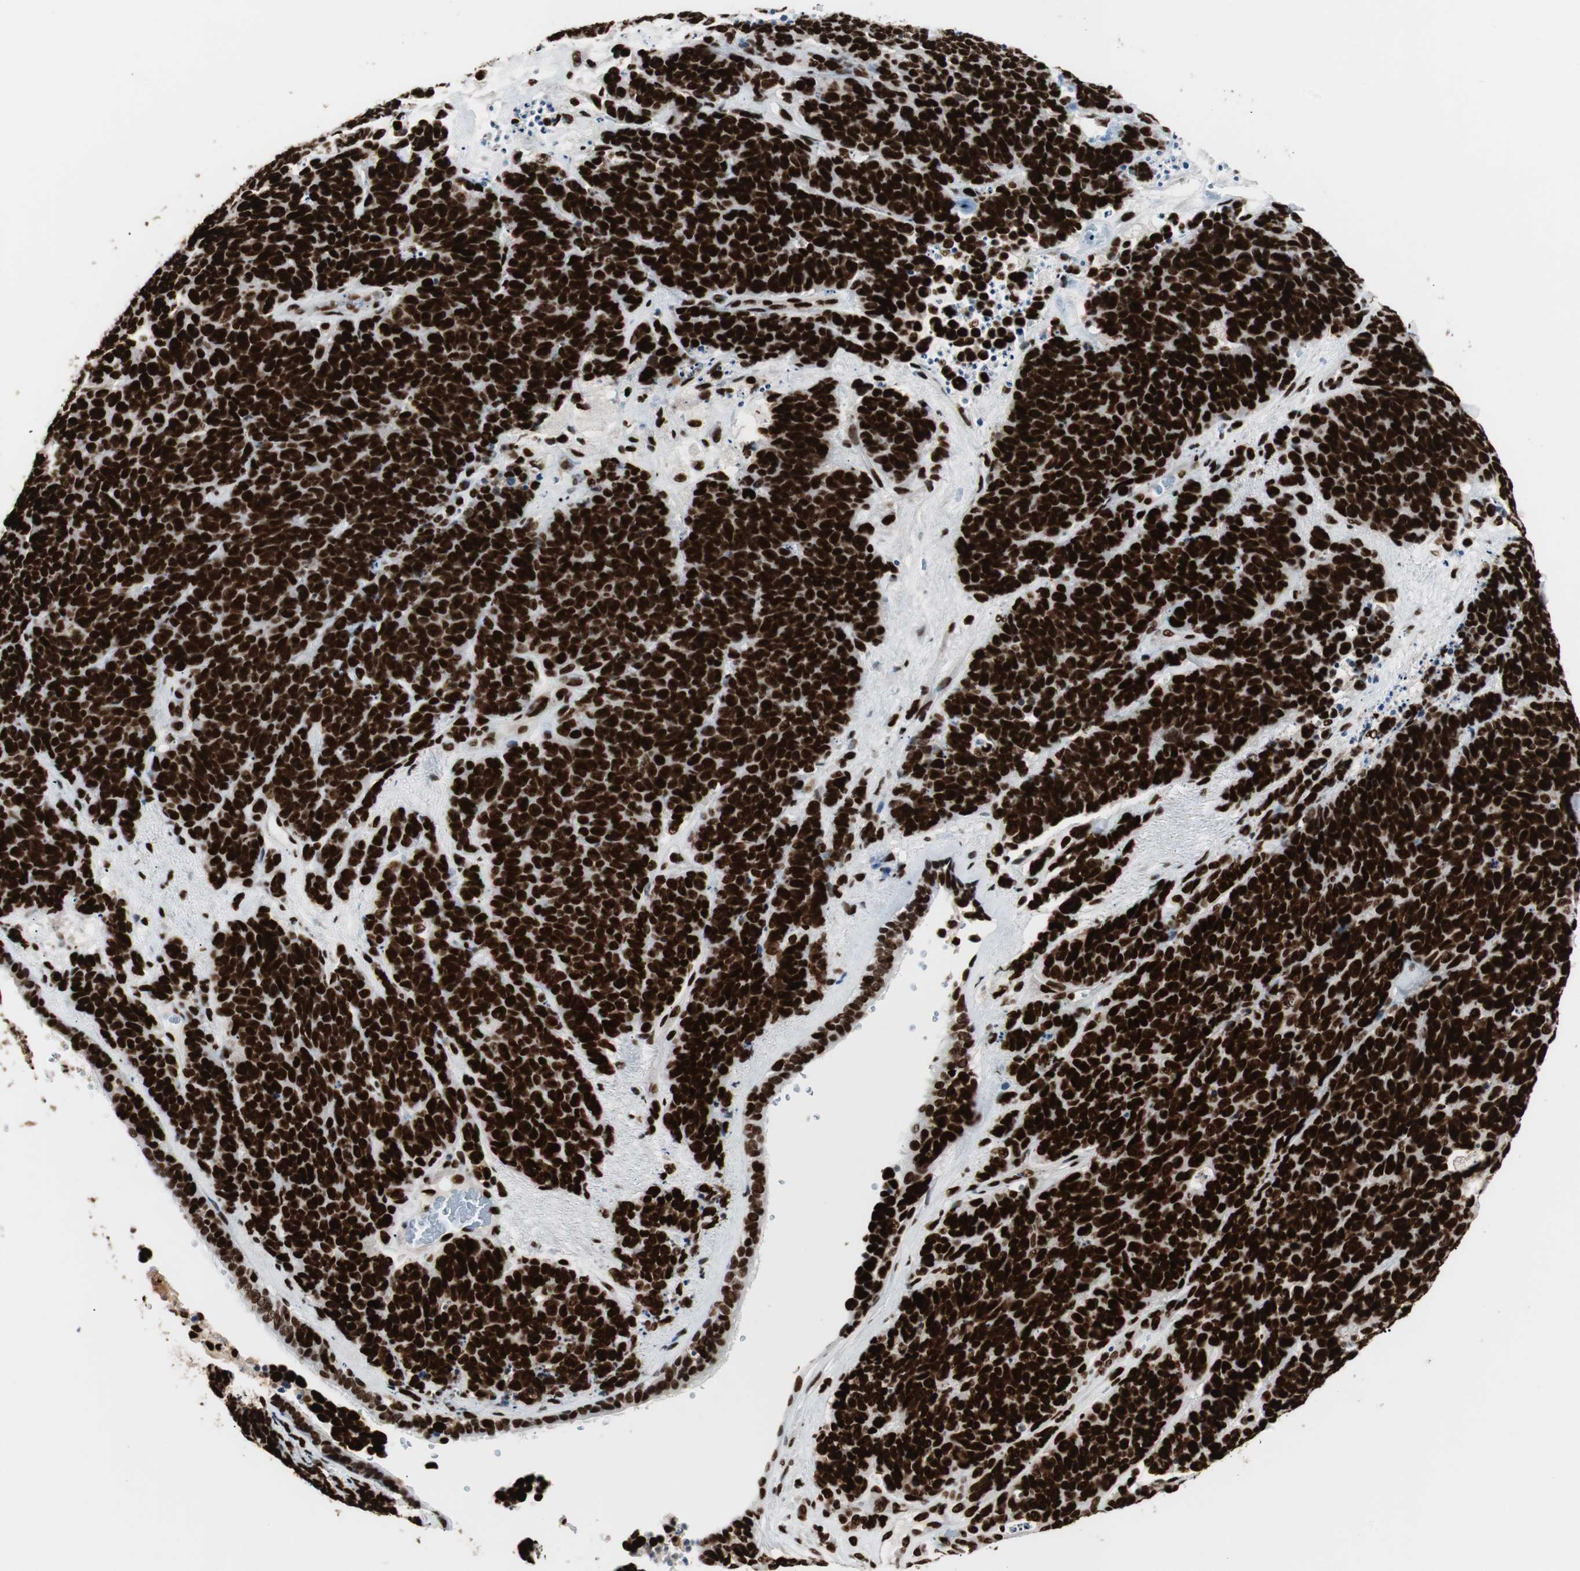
{"staining": {"intensity": "strong", "quantity": ">75%", "location": "nuclear"}, "tissue": "lung cancer", "cell_type": "Tumor cells", "image_type": "cancer", "snomed": [{"axis": "morphology", "description": "Neoplasm, malignant, NOS"}, {"axis": "topography", "description": "Lung"}], "caption": "About >75% of tumor cells in human lung neoplasm (malignant) exhibit strong nuclear protein expression as visualized by brown immunohistochemical staining.", "gene": "MTA2", "patient": {"sex": "female", "age": 58}}